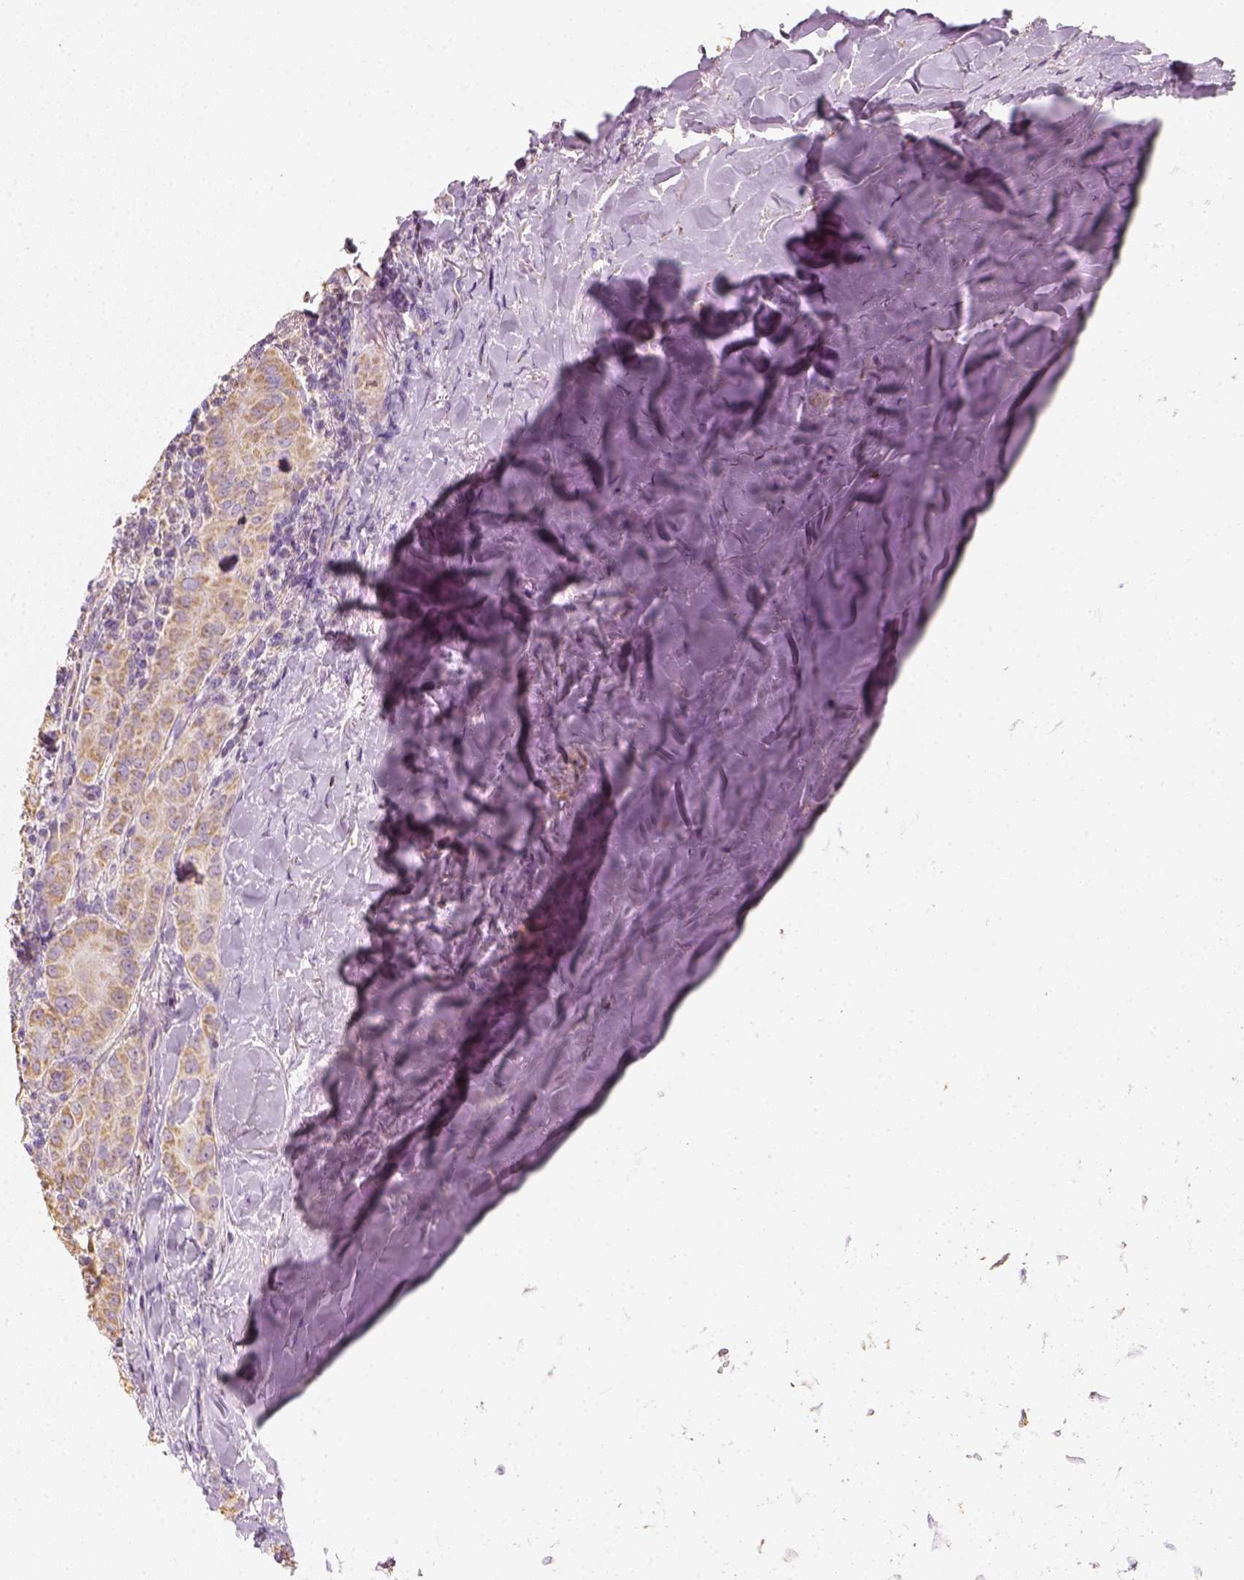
{"staining": {"intensity": "moderate", "quantity": ">75%", "location": "cytoplasmic/membranous"}, "tissue": "thyroid cancer", "cell_type": "Tumor cells", "image_type": "cancer", "snomed": [{"axis": "morphology", "description": "Papillary adenocarcinoma, NOS"}, {"axis": "topography", "description": "Thyroid gland"}], "caption": "This is an image of IHC staining of thyroid cancer, which shows moderate positivity in the cytoplasmic/membranous of tumor cells.", "gene": "LCA5", "patient": {"sex": "female", "age": 37}}